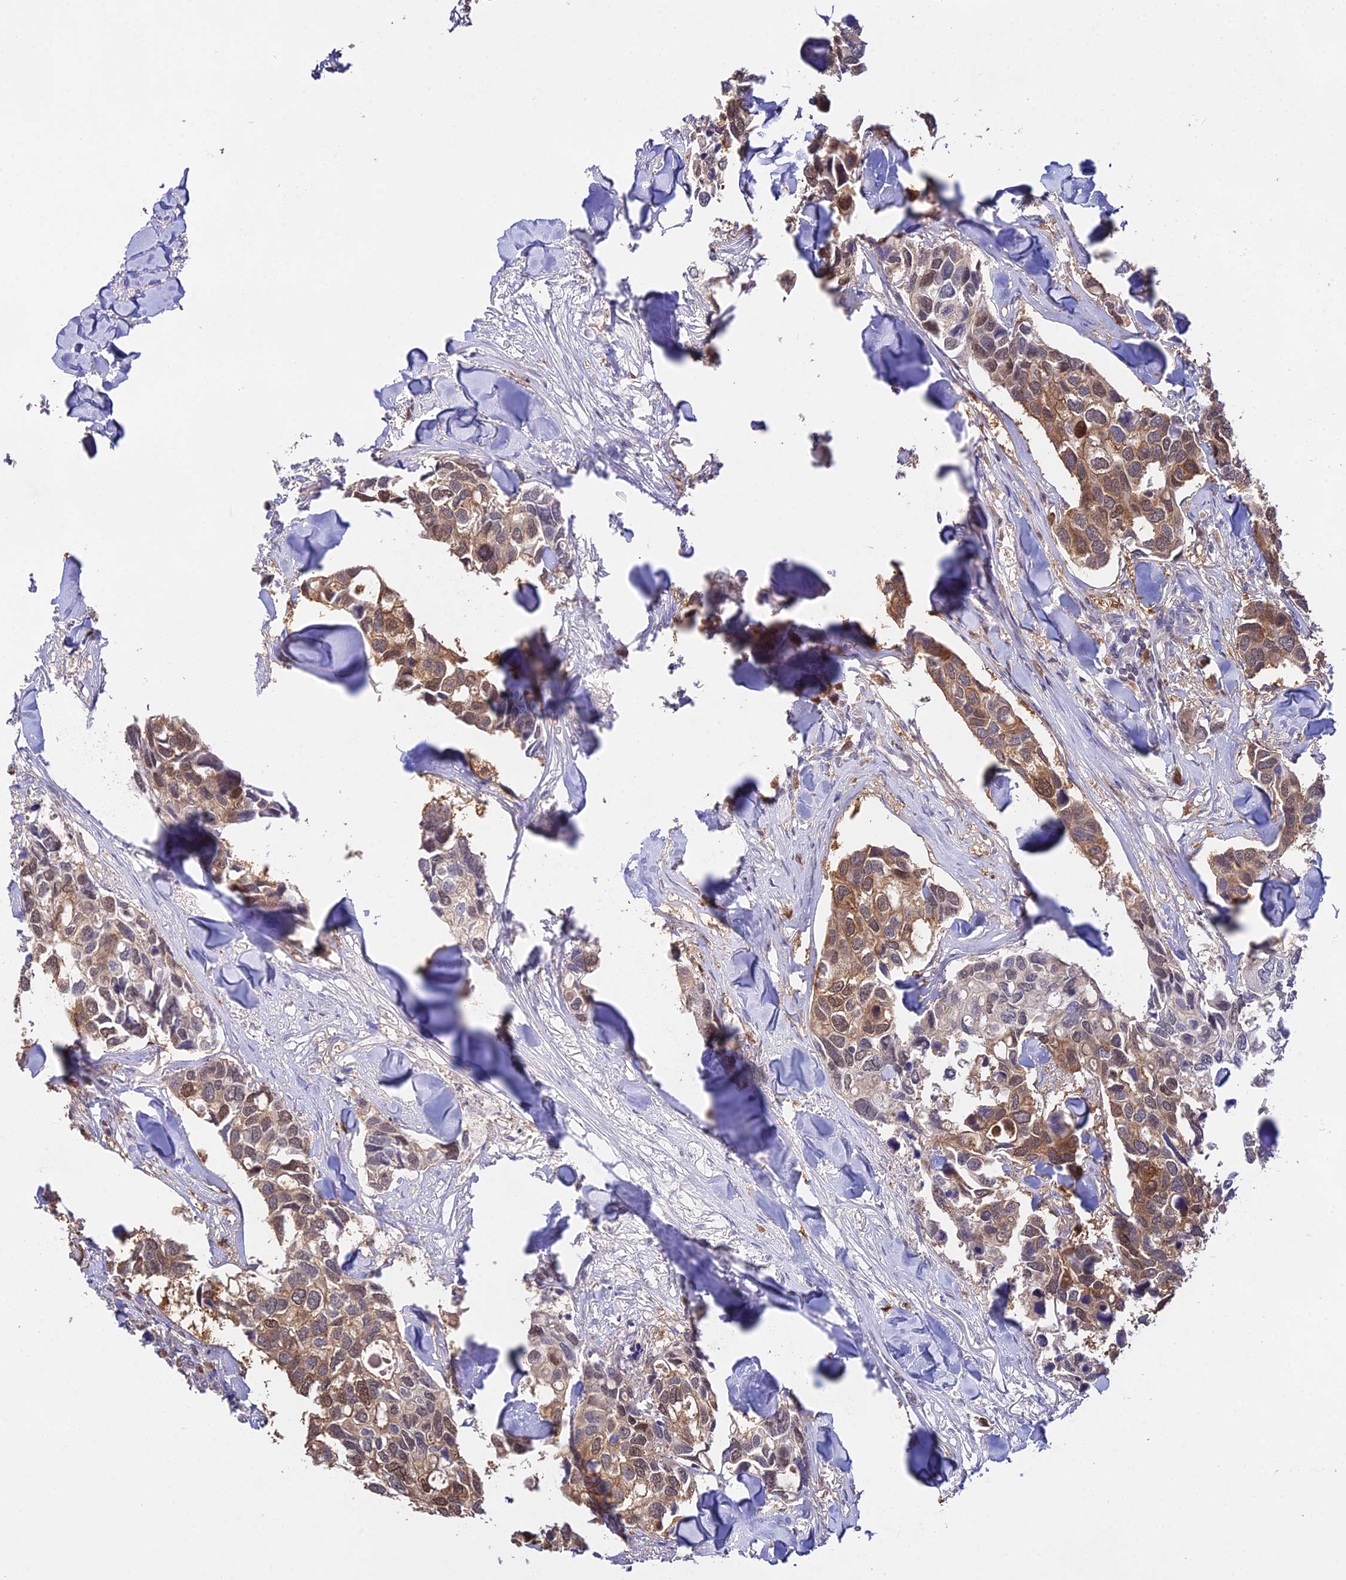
{"staining": {"intensity": "moderate", "quantity": ">75%", "location": "cytoplasmic/membranous"}, "tissue": "breast cancer", "cell_type": "Tumor cells", "image_type": "cancer", "snomed": [{"axis": "morphology", "description": "Duct carcinoma"}, {"axis": "topography", "description": "Breast"}], "caption": "Tumor cells show medium levels of moderate cytoplasmic/membranous expression in about >75% of cells in human infiltrating ductal carcinoma (breast).", "gene": "FBP1", "patient": {"sex": "female", "age": 83}}